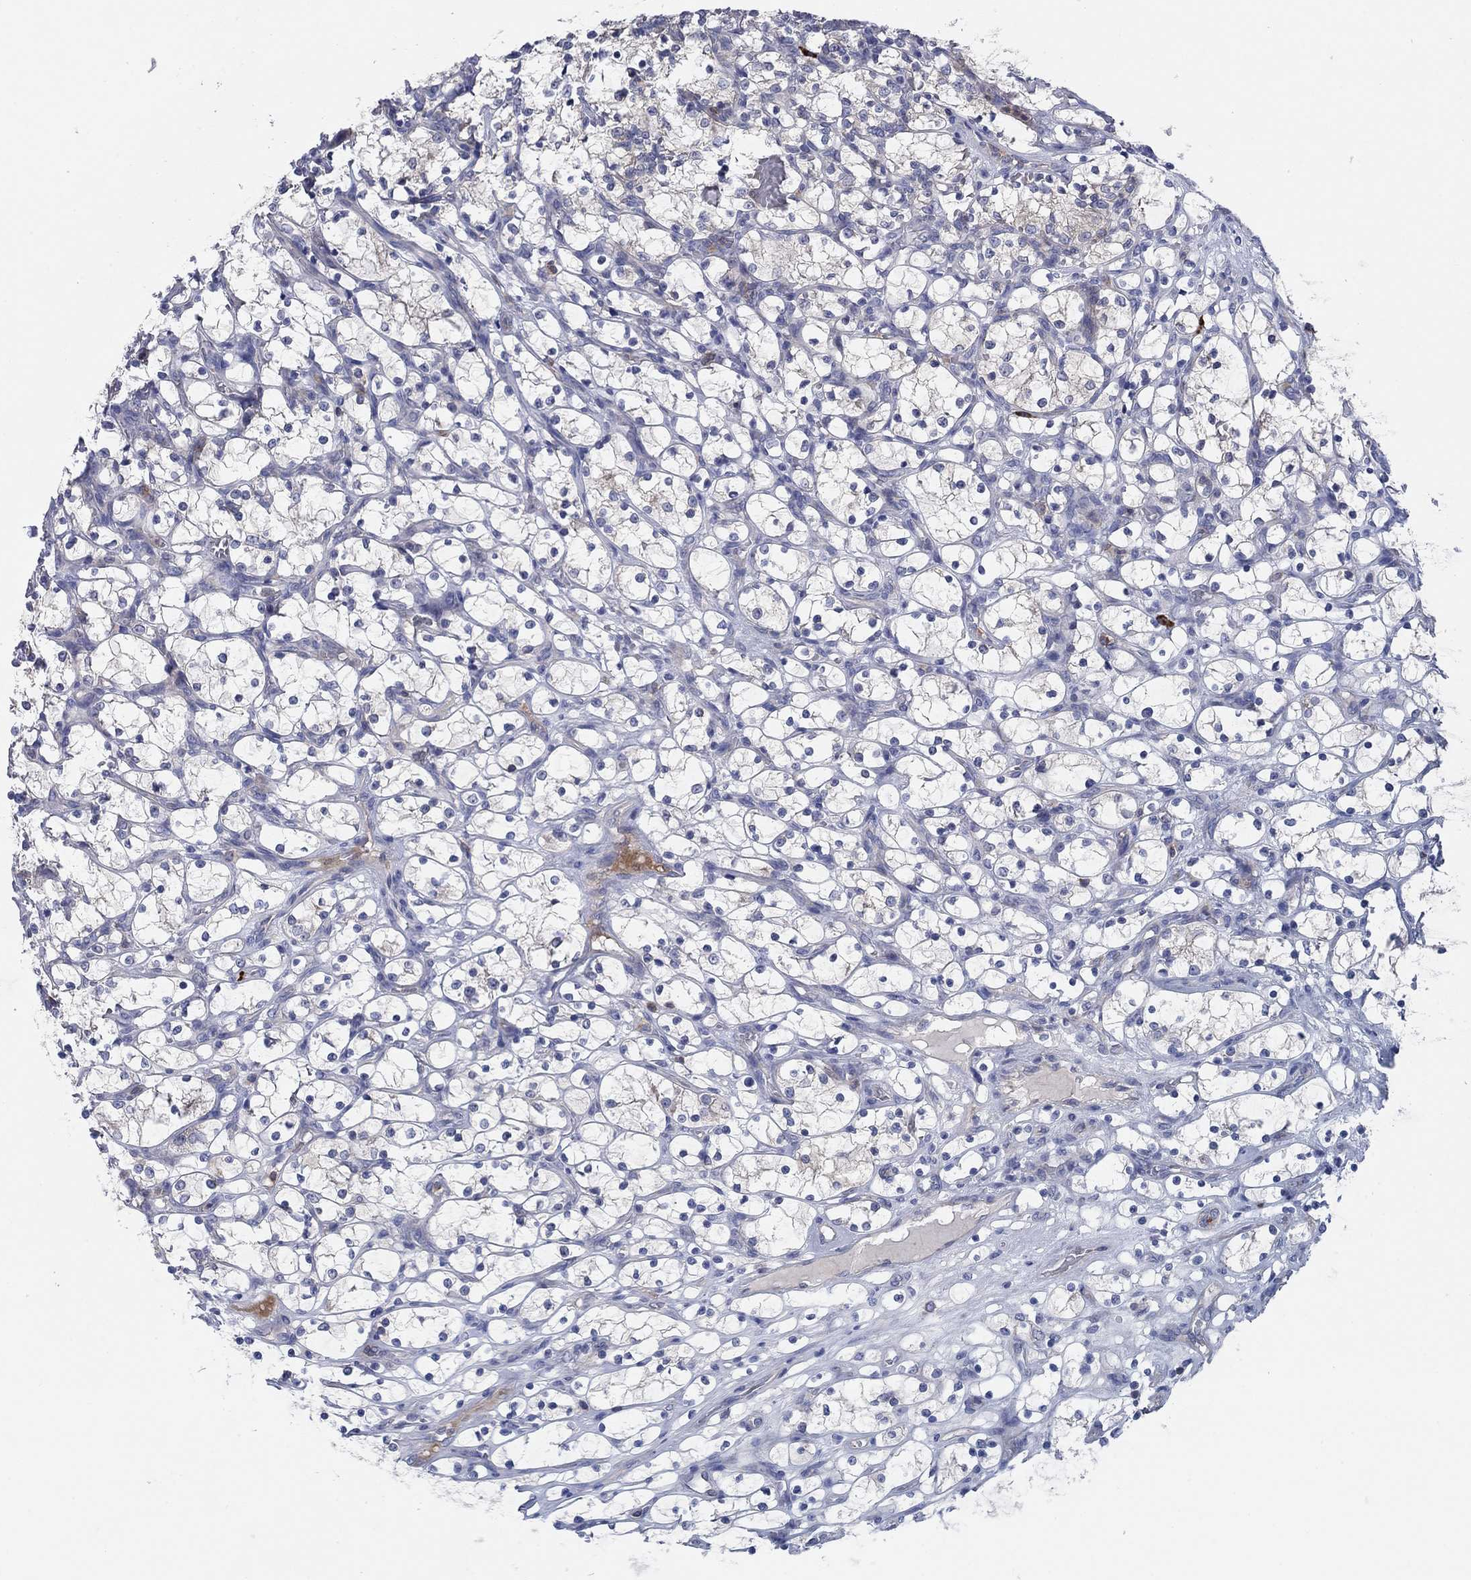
{"staining": {"intensity": "negative", "quantity": "none", "location": "none"}, "tissue": "renal cancer", "cell_type": "Tumor cells", "image_type": "cancer", "snomed": [{"axis": "morphology", "description": "Adenocarcinoma, NOS"}, {"axis": "topography", "description": "Kidney"}], "caption": "Renal cancer (adenocarcinoma) stained for a protein using IHC demonstrates no positivity tumor cells.", "gene": "PVR", "patient": {"sex": "female", "age": 69}}